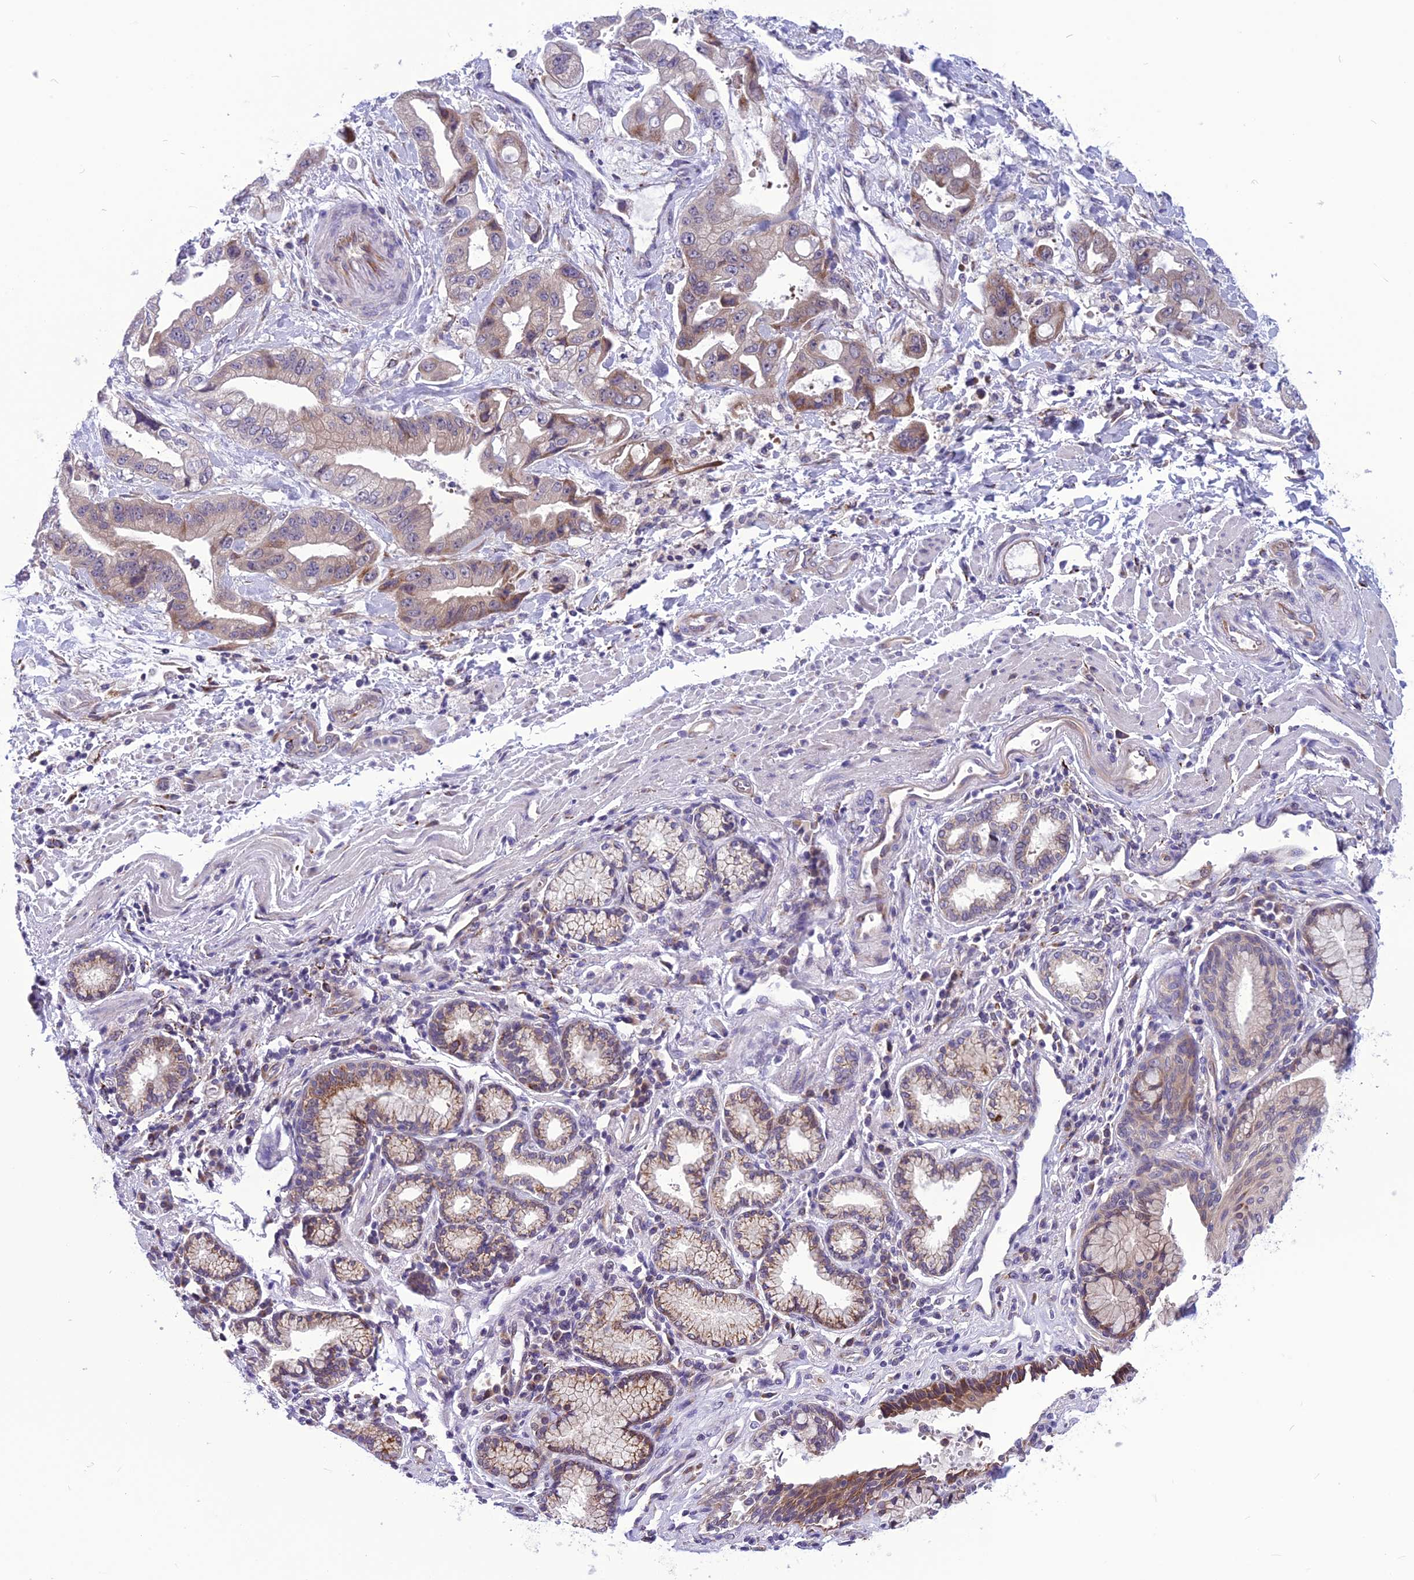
{"staining": {"intensity": "moderate", "quantity": "<25%", "location": "cytoplasmic/membranous"}, "tissue": "stomach cancer", "cell_type": "Tumor cells", "image_type": "cancer", "snomed": [{"axis": "morphology", "description": "Adenocarcinoma, NOS"}, {"axis": "topography", "description": "Stomach"}], "caption": "Stomach cancer (adenocarcinoma) stained with a protein marker shows moderate staining in tumor cells.", "gene": "PSMF1", "patient": {"sex": "male", "age": 62}}